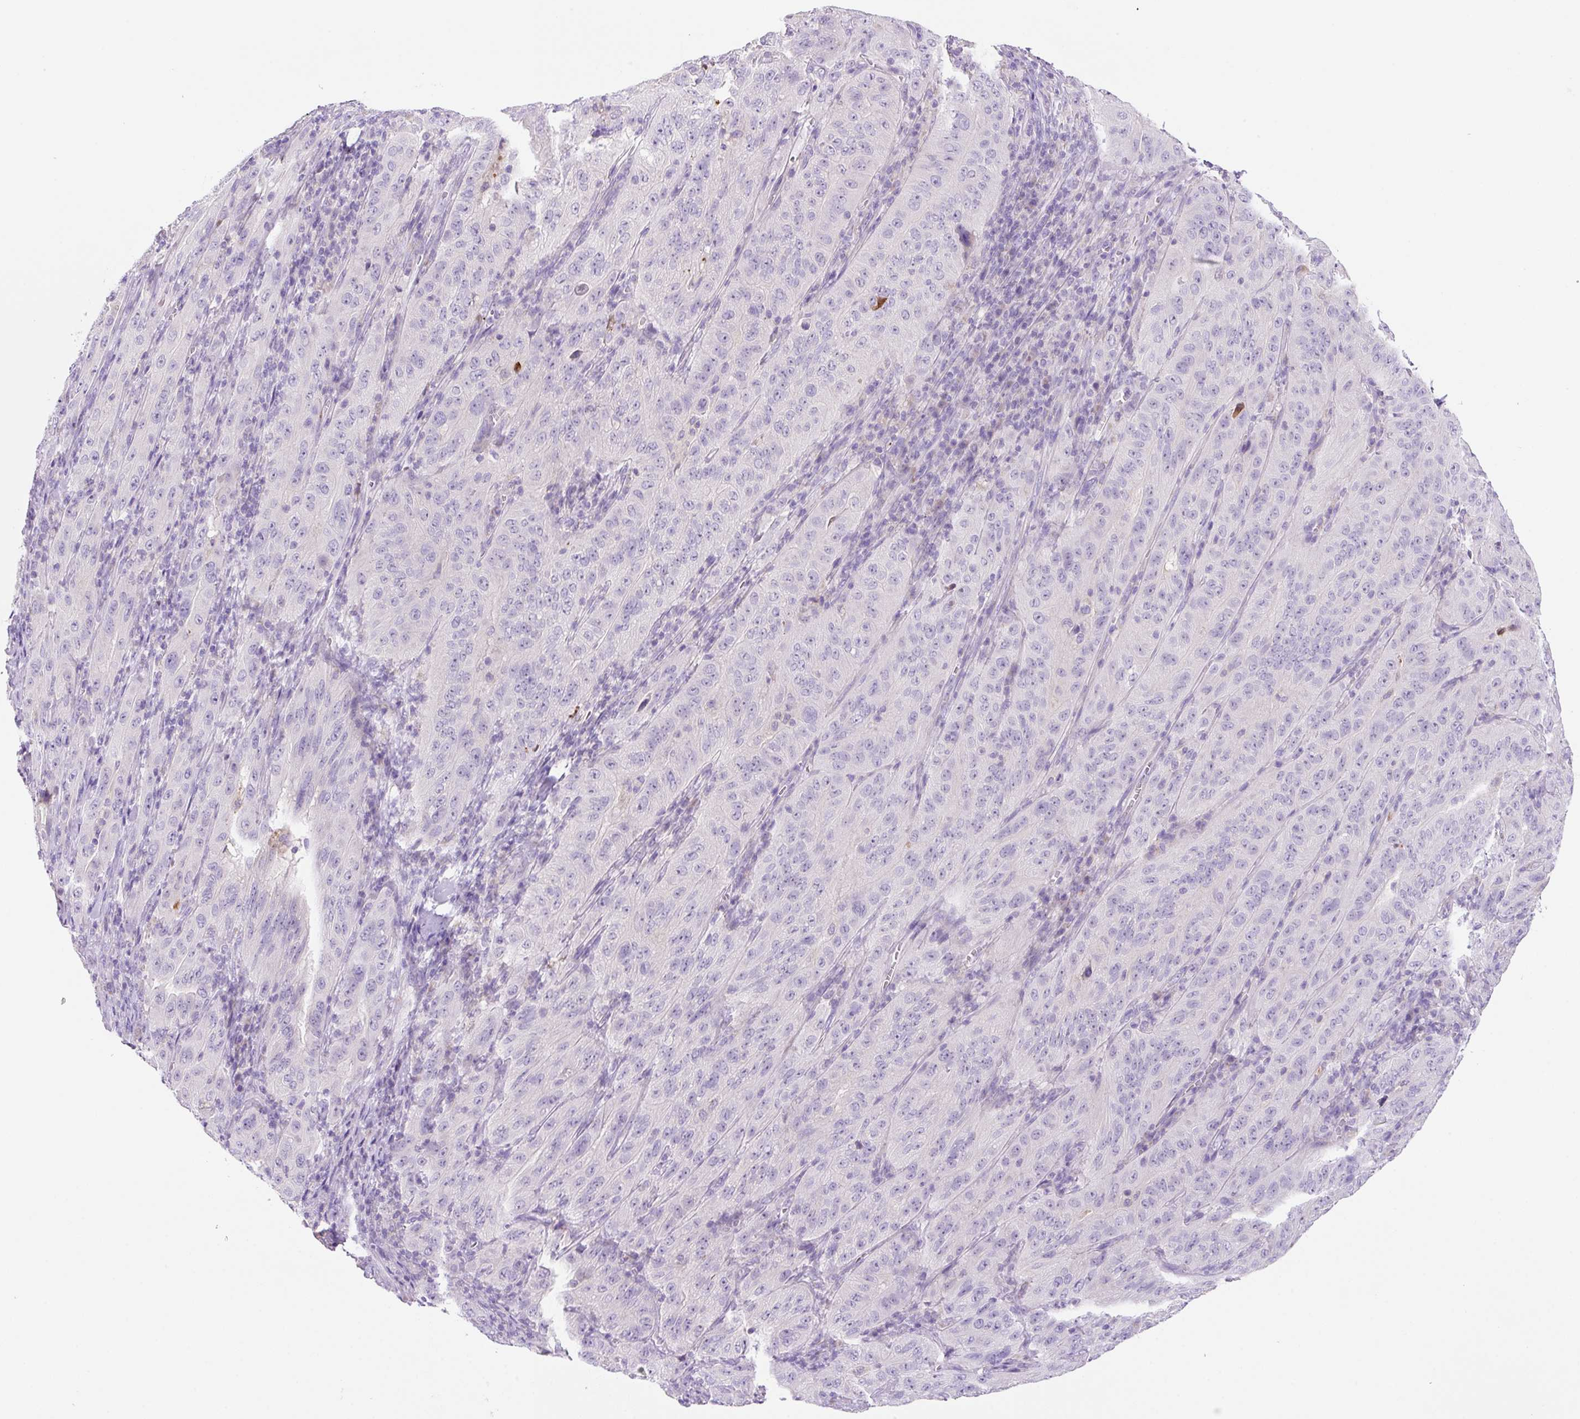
{"staining": {"intensity": "negative", "quantity": "none", "location": "none"}, "tissue": "pancreatic cancer", "cell_type": "Tumor cells", "image_type": "cancer", "snomed": [{"axis": "morphology", "description": "Adenocarcinoma, NOS"}, {"axis": "topography", "description": "Pancreas"}], "caption": "A micrograph of pancreatic cancer (adenocarcinoma) stained for a protein exhibits no brown staining in tumor cells.", "gene": "NDST3", "patient": {"sex": "male", "age": 63}}